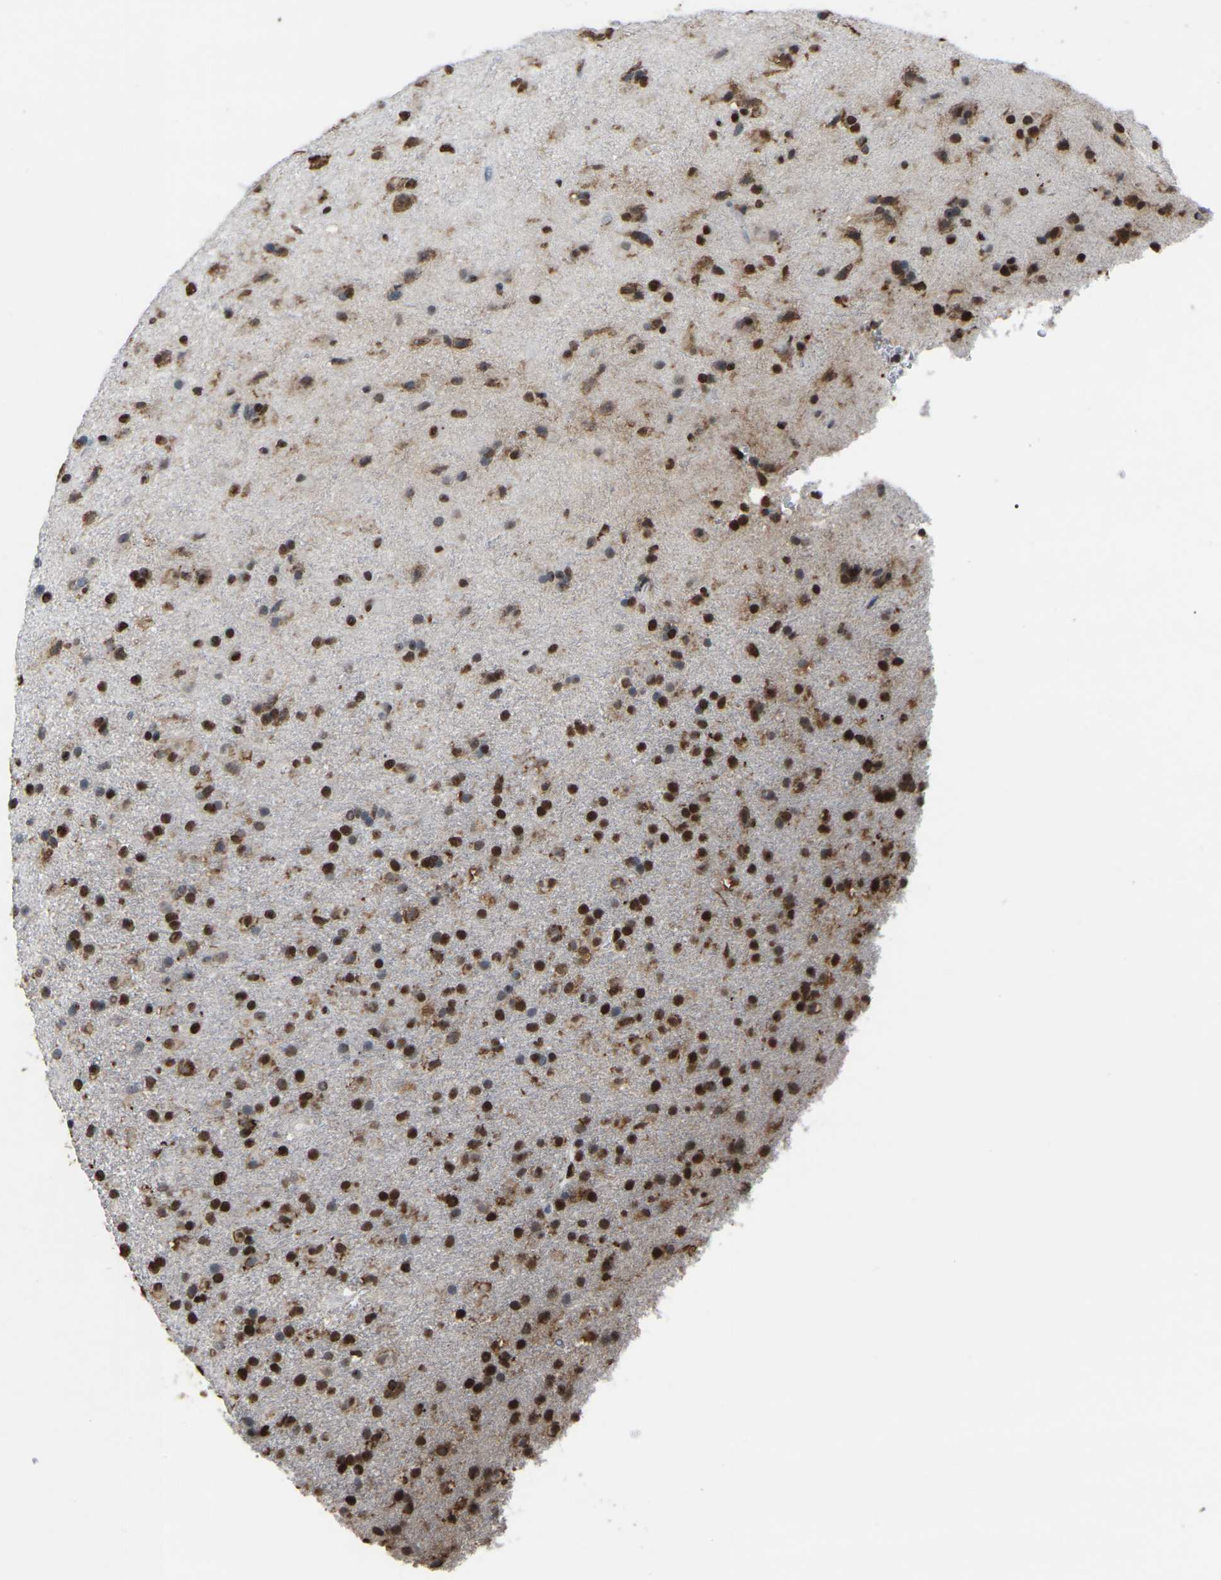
{"staining": {"intensity": "strong", "quantity": ">75%", "location": "nuclear"}, "tissue": "glioma", "cell_type": "Tumor cells", "image_type": "cancer", "snomed": [{"axis": "morphology", "description": "Glioma, malignant, Low grade"}, {"axis": "topography", "description": "Brain"}], "caption": "Malignant low-grade glioma stained for a protein displays strong nuclear positivity in tumor cells.", "gene": "RBL2", "patient": {"sex": "male", "age": 65}}